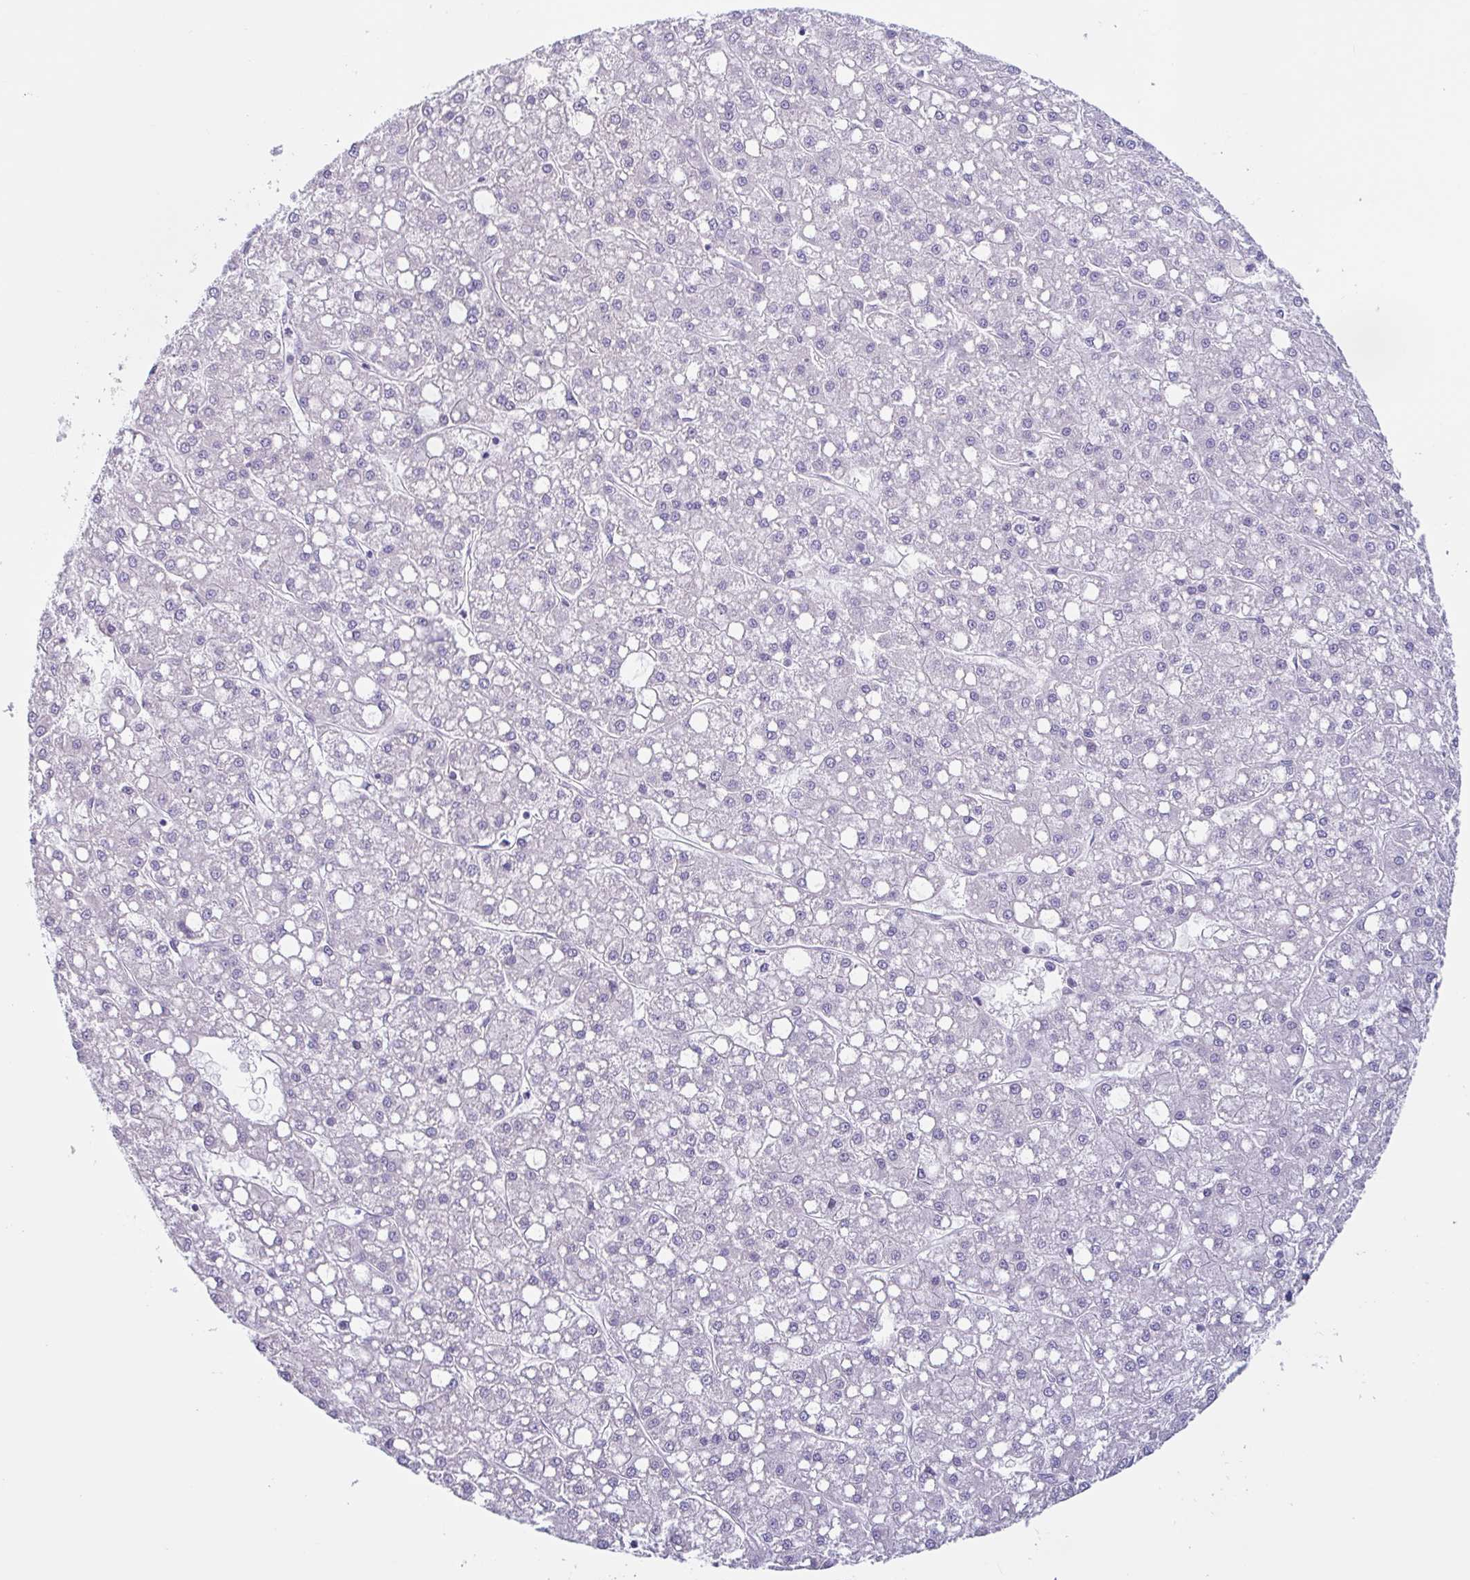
{"staining": {"intensity": "negative", "quantity": "none", "location": "none"}, "tissue": "liver cancer", "cell_type": "Tumor cells", "image_type": "cancer", "snomed": [{"axis": "morphology", "description": "Carcinoma, Hepatocellular, NOS"}, {"axis": "topography", "description": "Liver"}], "caption": "Human liver hepatocellular carcinoma stained for a protein using IHC exhibits no expression in tumor cells.", "gene": "MYH10", "patient": {"sex": "male", "age": 67}}